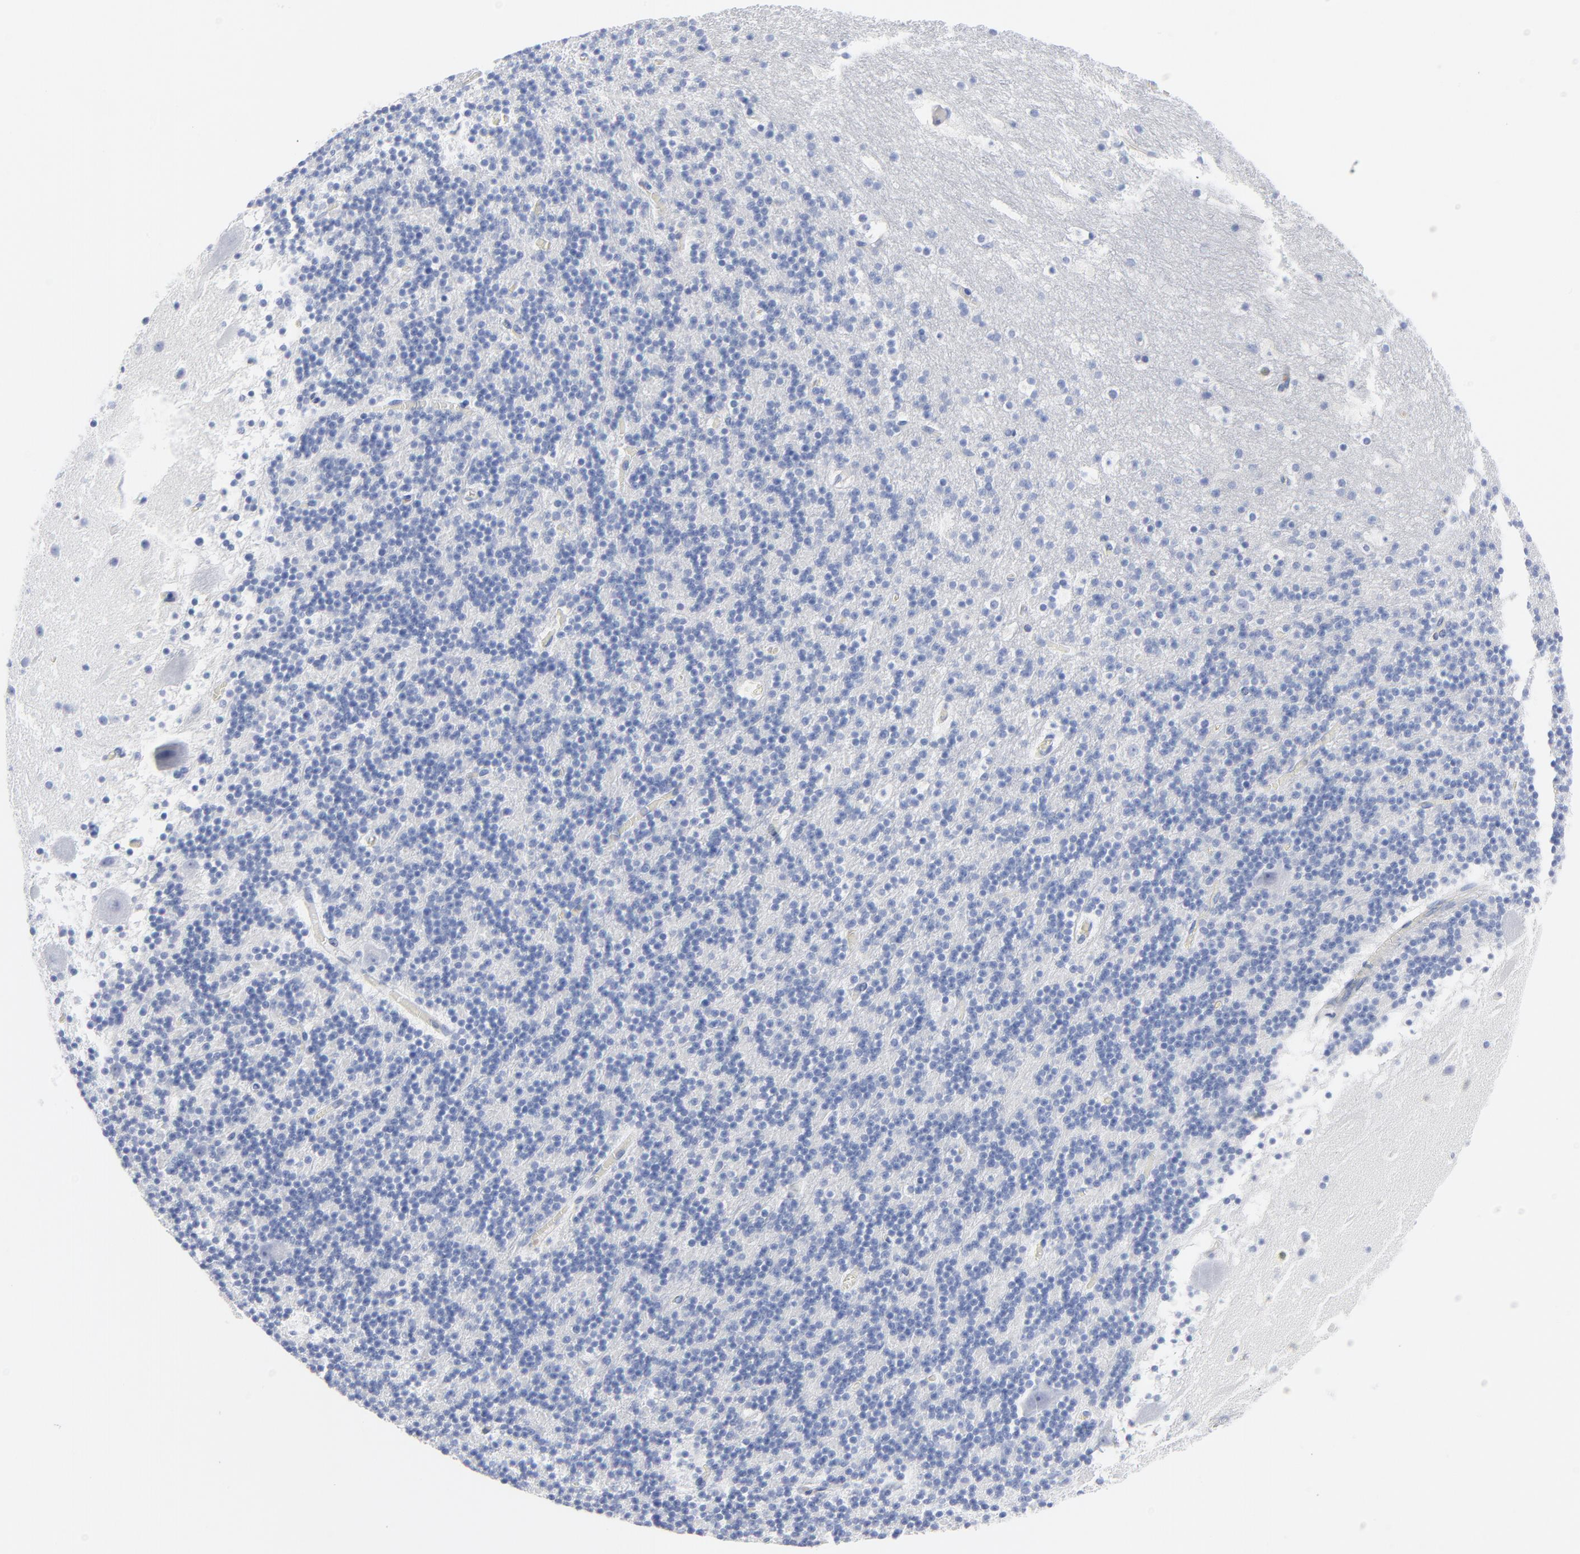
{"staining": {"intensity": "negative", "quantity": "none", "location": "none"}, "tissue": "cerebellum", "cell_type": "Cells in granular layer", "image_type": "normal", "snomed": [{"axis": "morphology", "description": "Normal tissue, NOS"}, {"axis": "topography", "description": "Cerebellum"}], "caption": "Immunohistochemical staining of benign human cerebellum exhibits no significant staining in cells in granular layer.", "gene": "STAT2", "patient": {"sex": "male", "age": 45}}